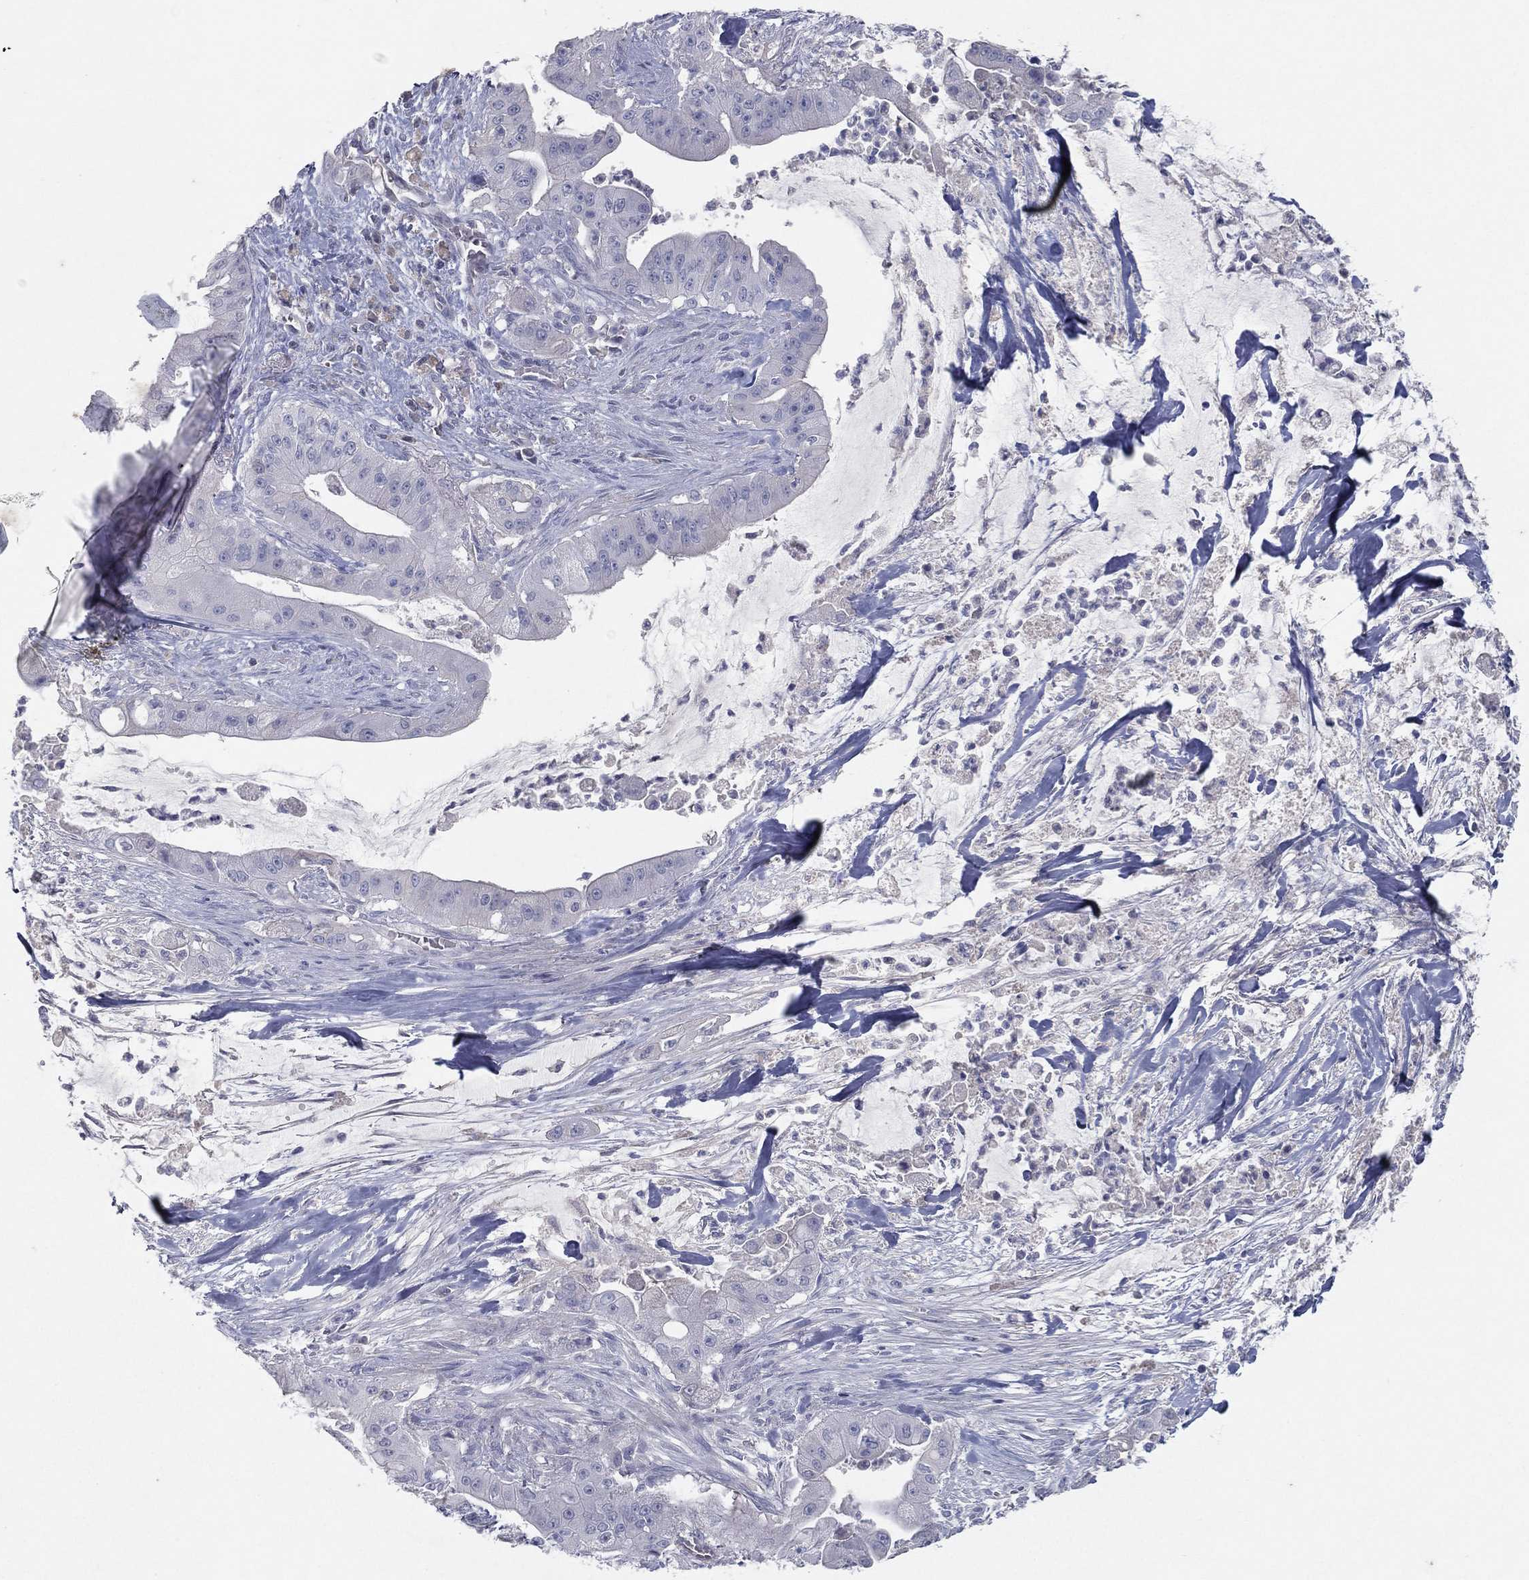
{"staining": {"intensity": "negative", "quantity": "none", "location": "none"}, "tissue": "pancreatic cancer", "cell_type": "Tumor cells", "image_type": "cancer", "snomed": [{"axis": "morphology", "description": "Normal tissue, NOS"}, {"axis": "morphology", "description": "Inflammation, NOS"}, {"axis": "morphology", "description": "Adenocarcinoma, NOS"}, {"axis": "topography", "description": "Pancreas"}], "caption": "Human pancreatic cancer stained for a protein using immunohistochemistry (IHC) demonstrates no expression in tumor cells.", "gene": "CPT1B", "patient": {"sex": "male", "age": 57}}